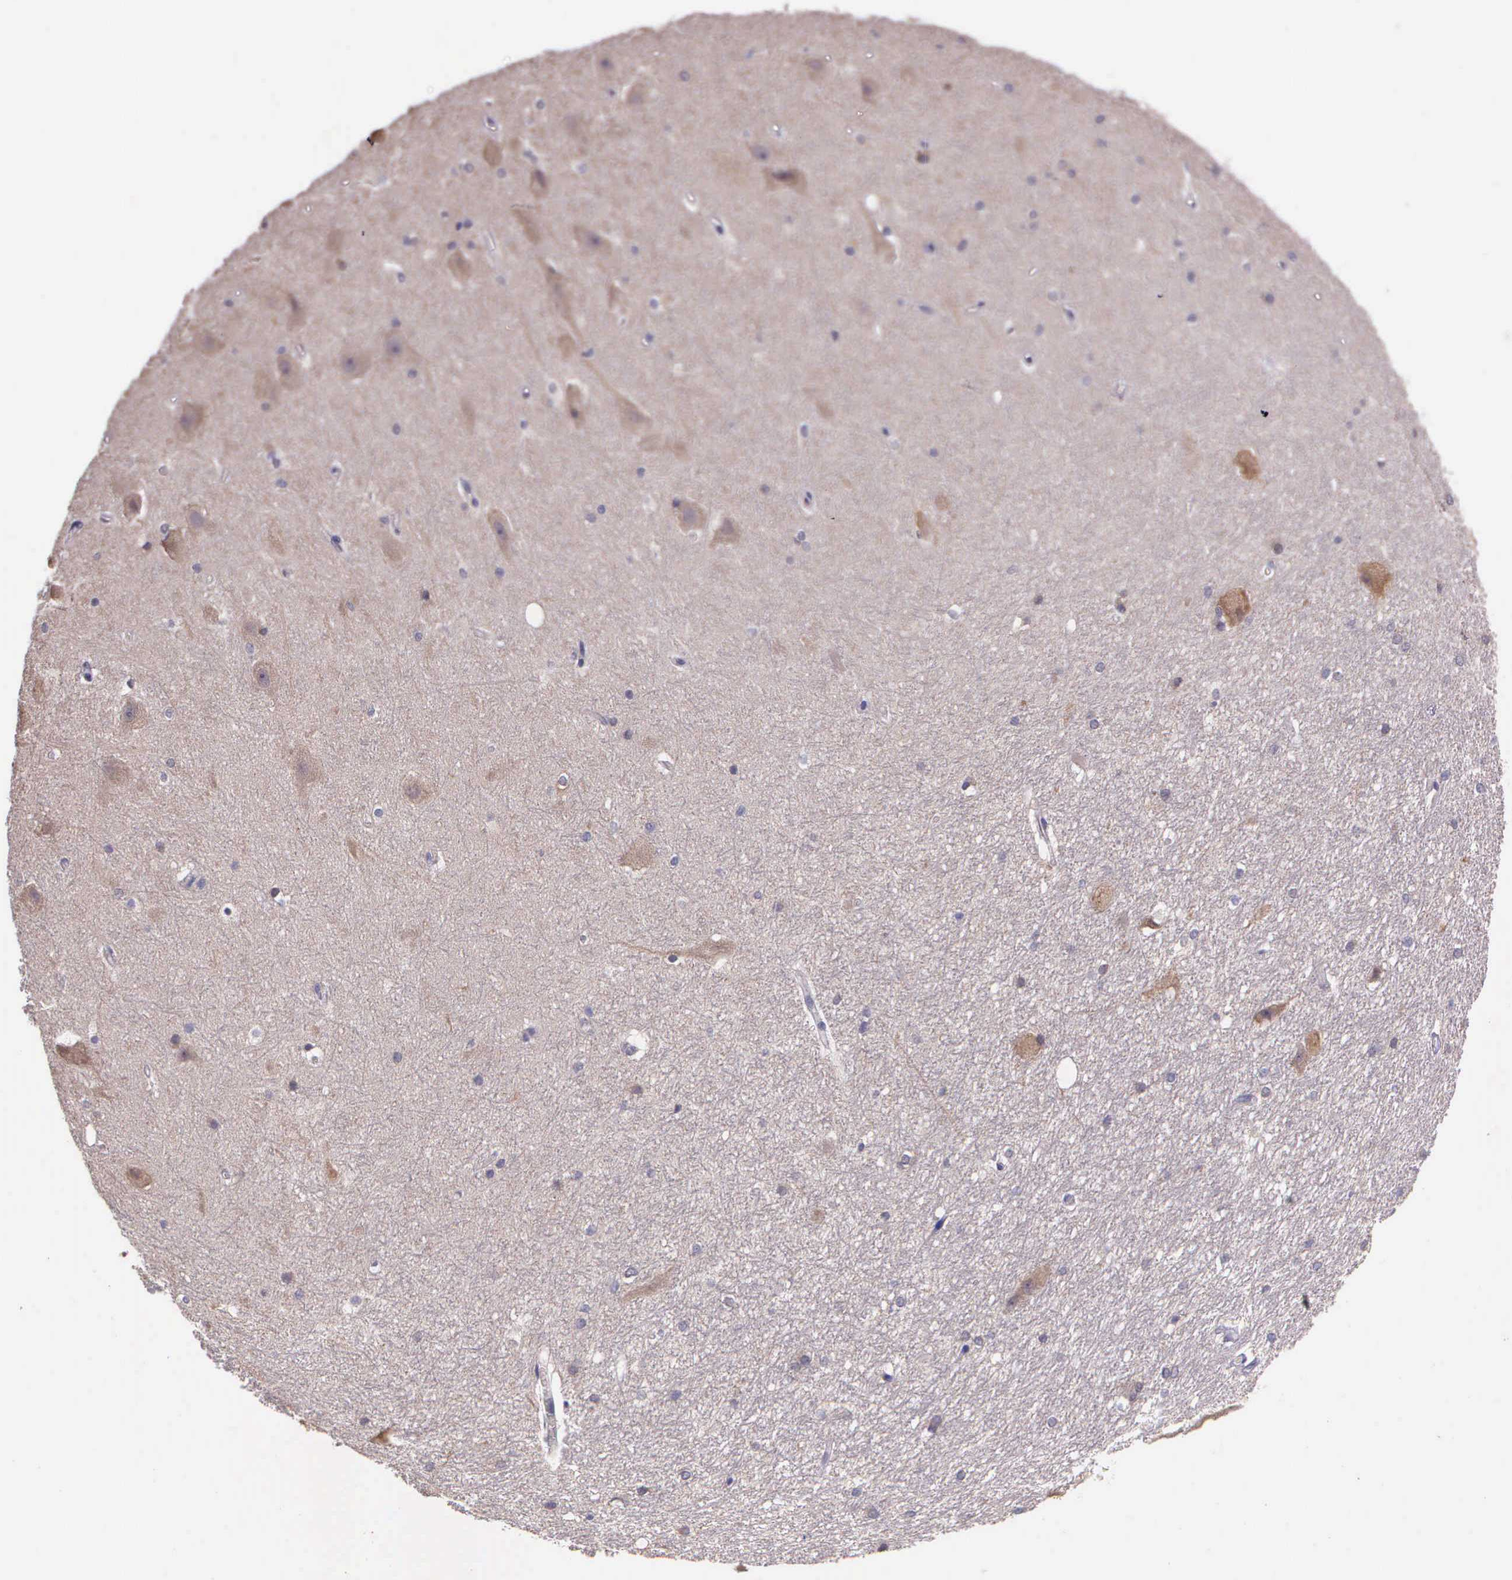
{"staining": {"intensity": "negative", "quantity": "none", "location": "none"}, "tissue": "hippocampus", "cell_type": "Glial cells", "image_type": "normal", "snomed": [{"axis": "morphology", "description": "Normal tissue, NOS"}, {"axis": "topography", "description": "Hippocampus"}], "caption": "DAB (3,3'-diaminobenzidine) immunohistochemical staining of benign hippocampus demonstrates no significant expression in glial cells.", "gene": "IGBP1P2", "patient": {"sex": "female", "age": 19}}